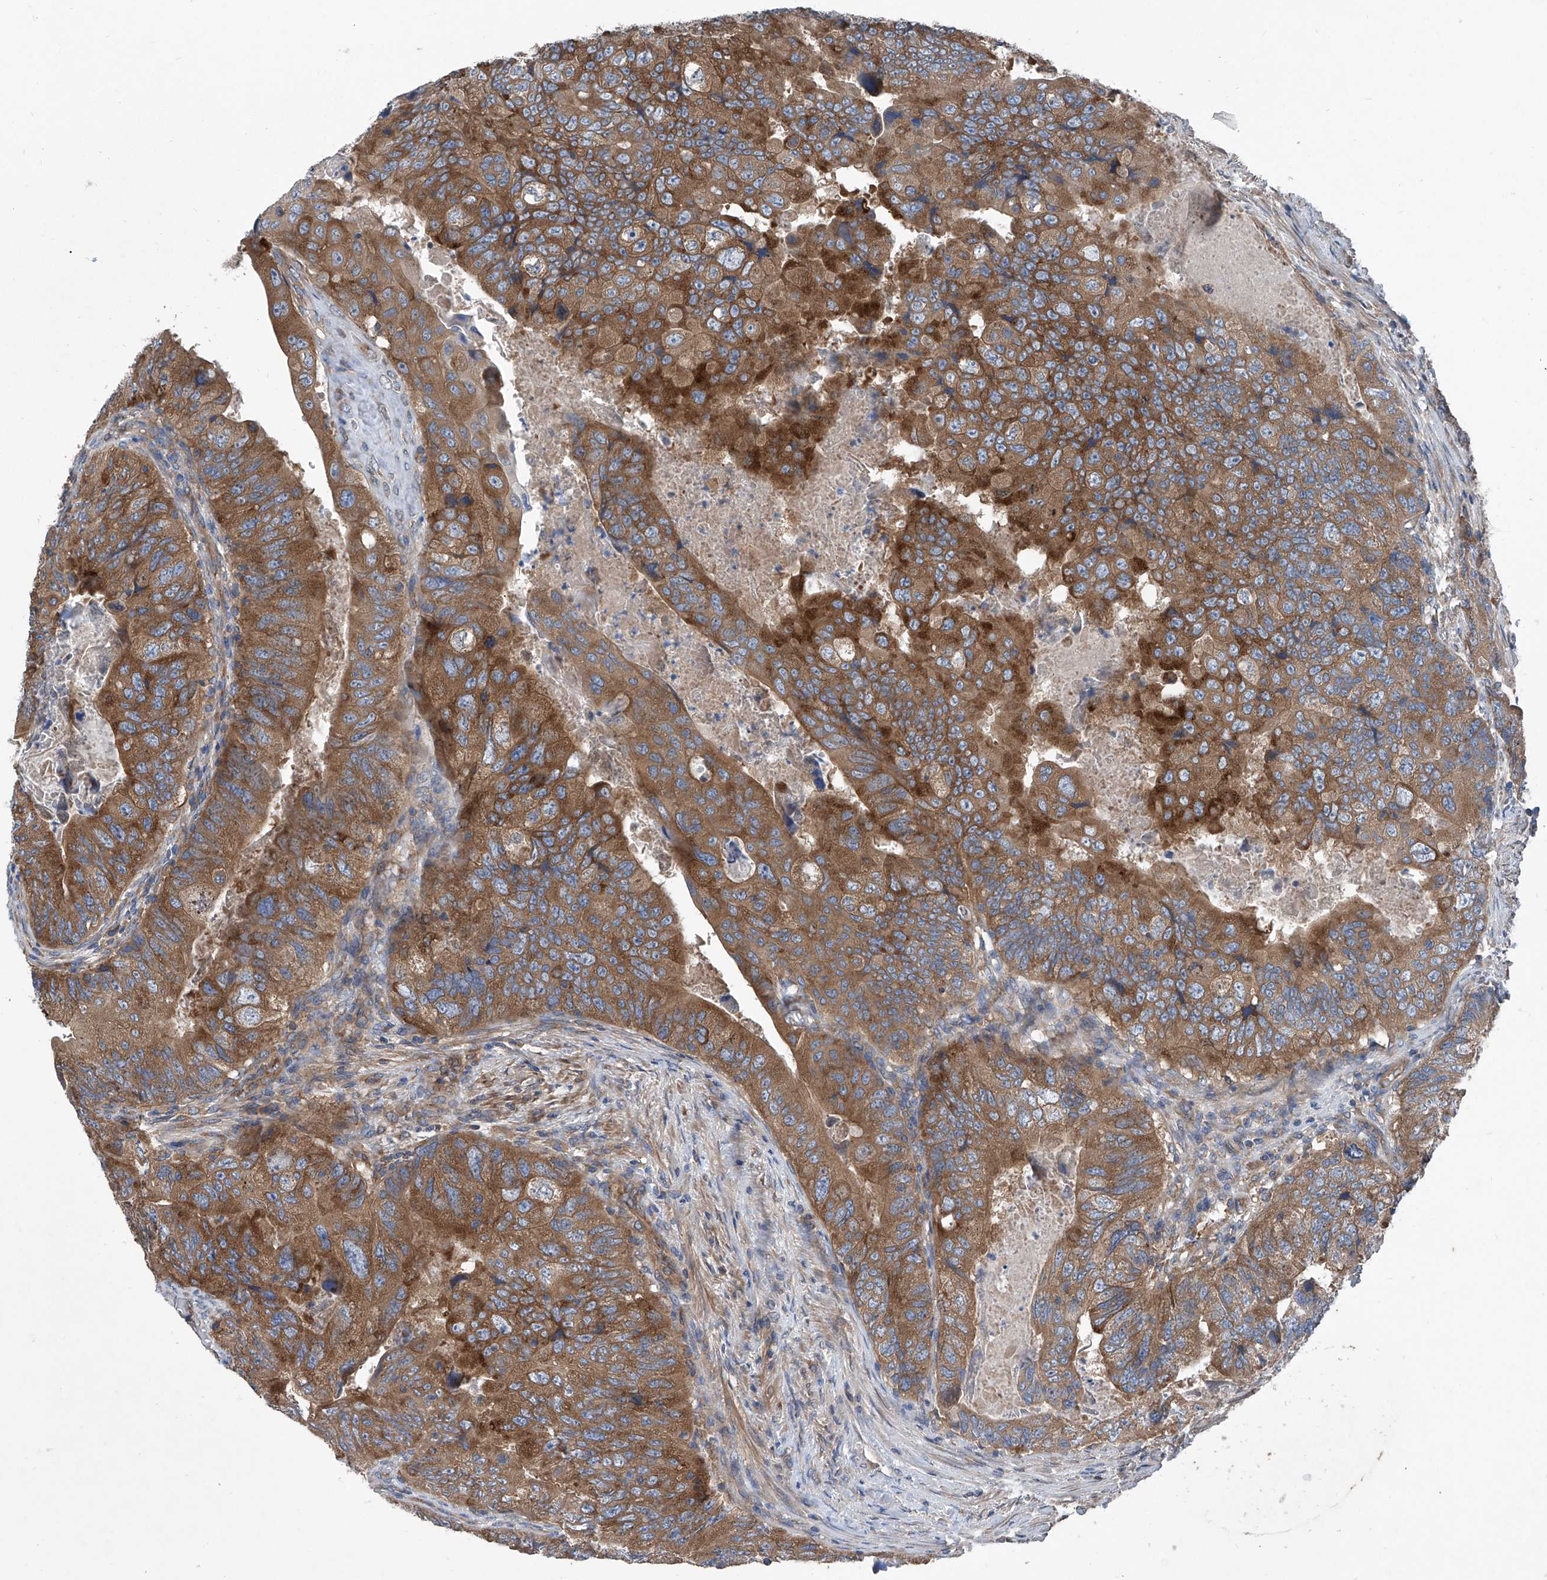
{"staining": {"intensity": "strong", "quantity": ">75%", "location": "cytoplasmic/membranous"}, "tissue": "colorectal cancer", "cell_type": "Tumor cells", "image_type": "cancer", "snomed": [{"axis": "morphology", "description": "Adenocarcinoma, NOS"}, {"axis": "topography", "description": "Rectum"}], "caption": "A brown stain shows strong cytoplasmic/membranous staining of a protein in human colorectal cancer (adenocarcinoma) tumor cells.", "gene": "ASCC3", "patient": {"sex": "male", "age": 63}}